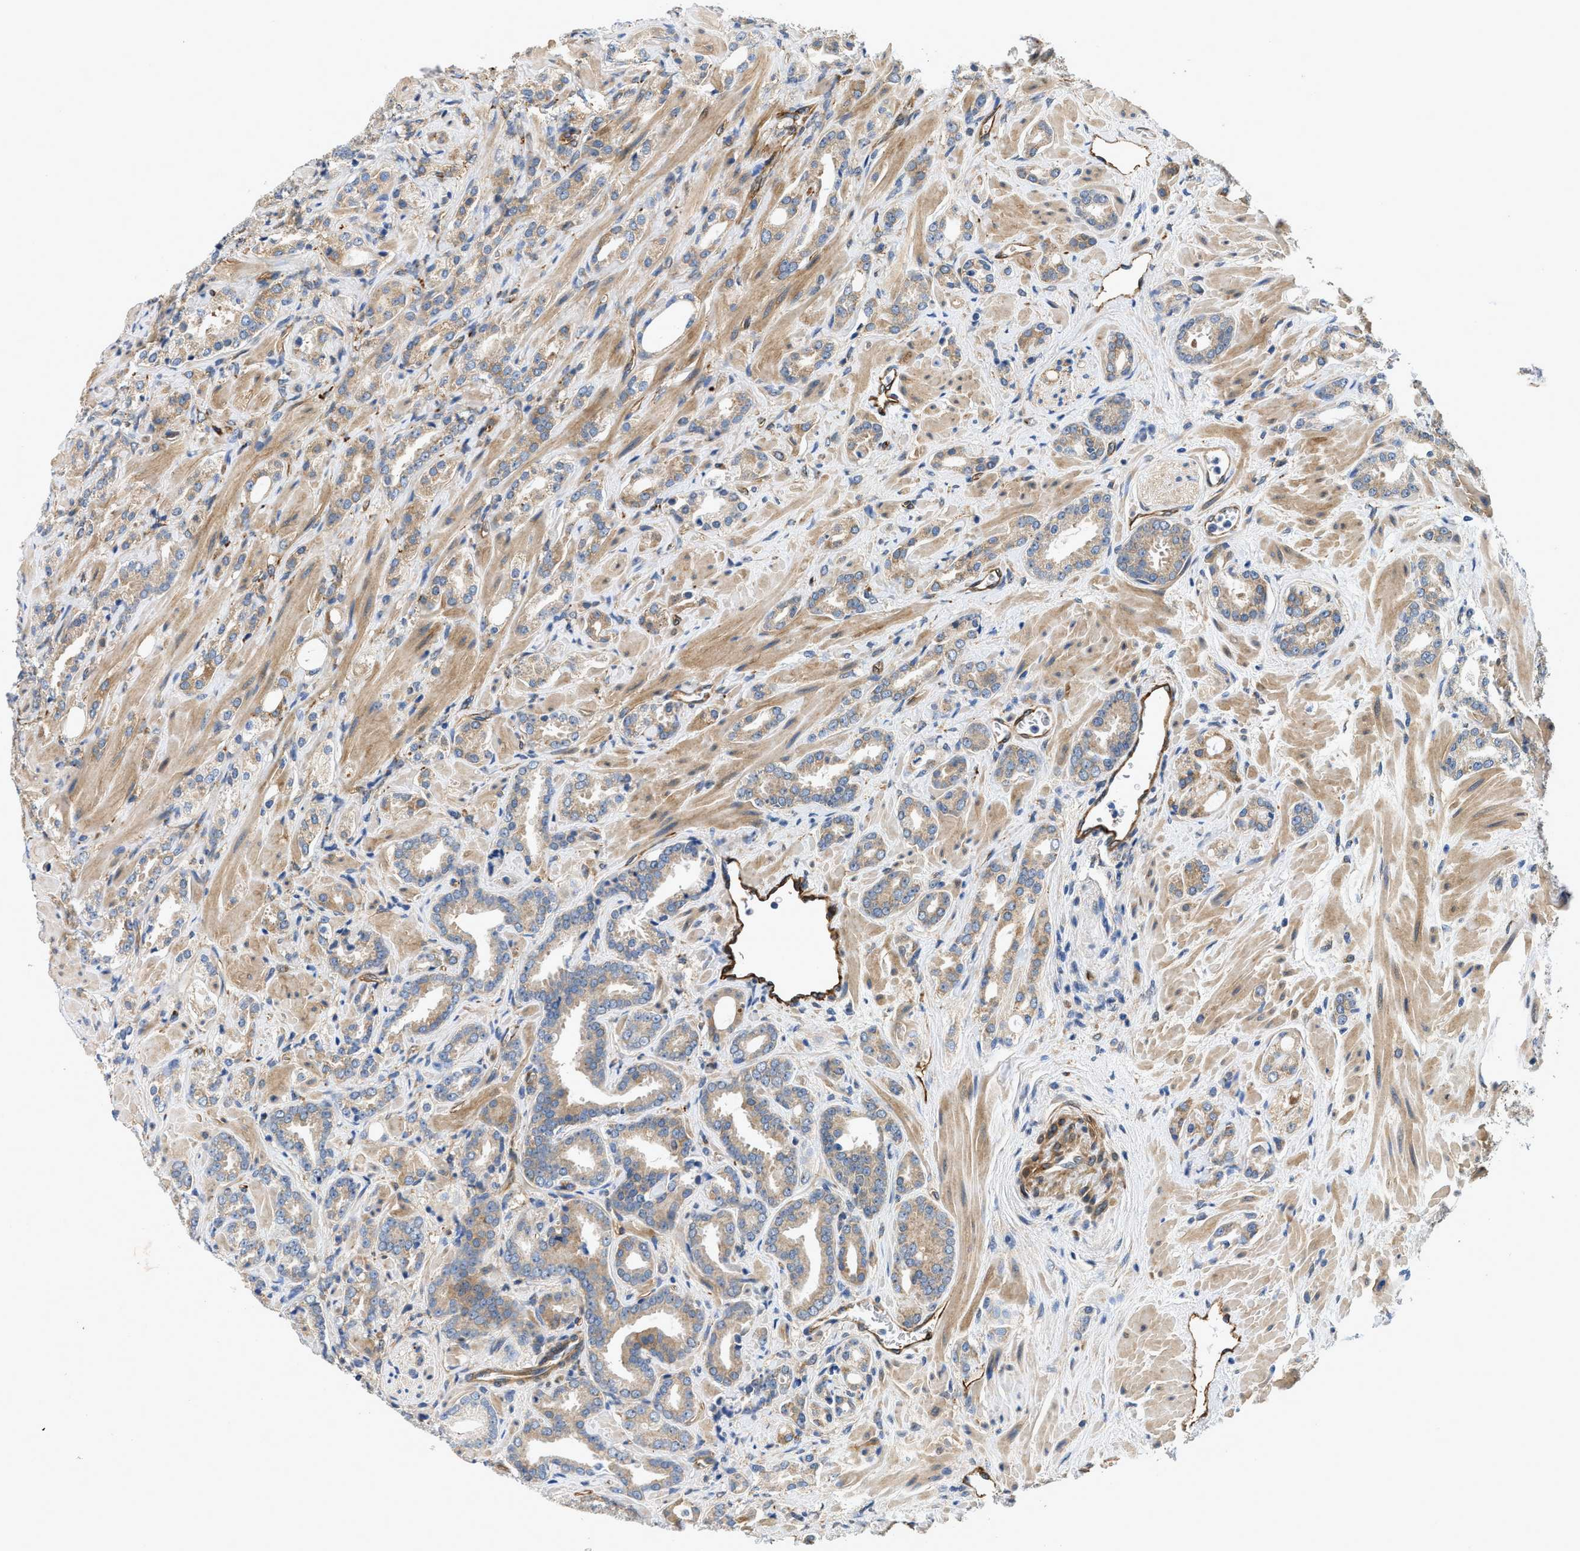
{"staining": {"intensity": "weak", "quantity": "25%-75%", "location": "cytoplasmic/membranous"}, "tissue": "prostate cancer", "cell_type": "Tumor cells", "image_type": "cancer", "snomed": [{"axis": "morphology", "description": "Adenocarcinoma, High grade"}, {"axis": "topography", "description": "Prostate"}], "caption": "Prostate cancer (high-grade adenocarcinoma) tissue demonstrates weak cytoplasmic/membranous positivity in approximately 25%-75% of tumor cells (DAB = brown stain, brightfield microscopy at high magnification).", "gene": "RAPH1", "patient": {"sex": "male", "age": 64}}